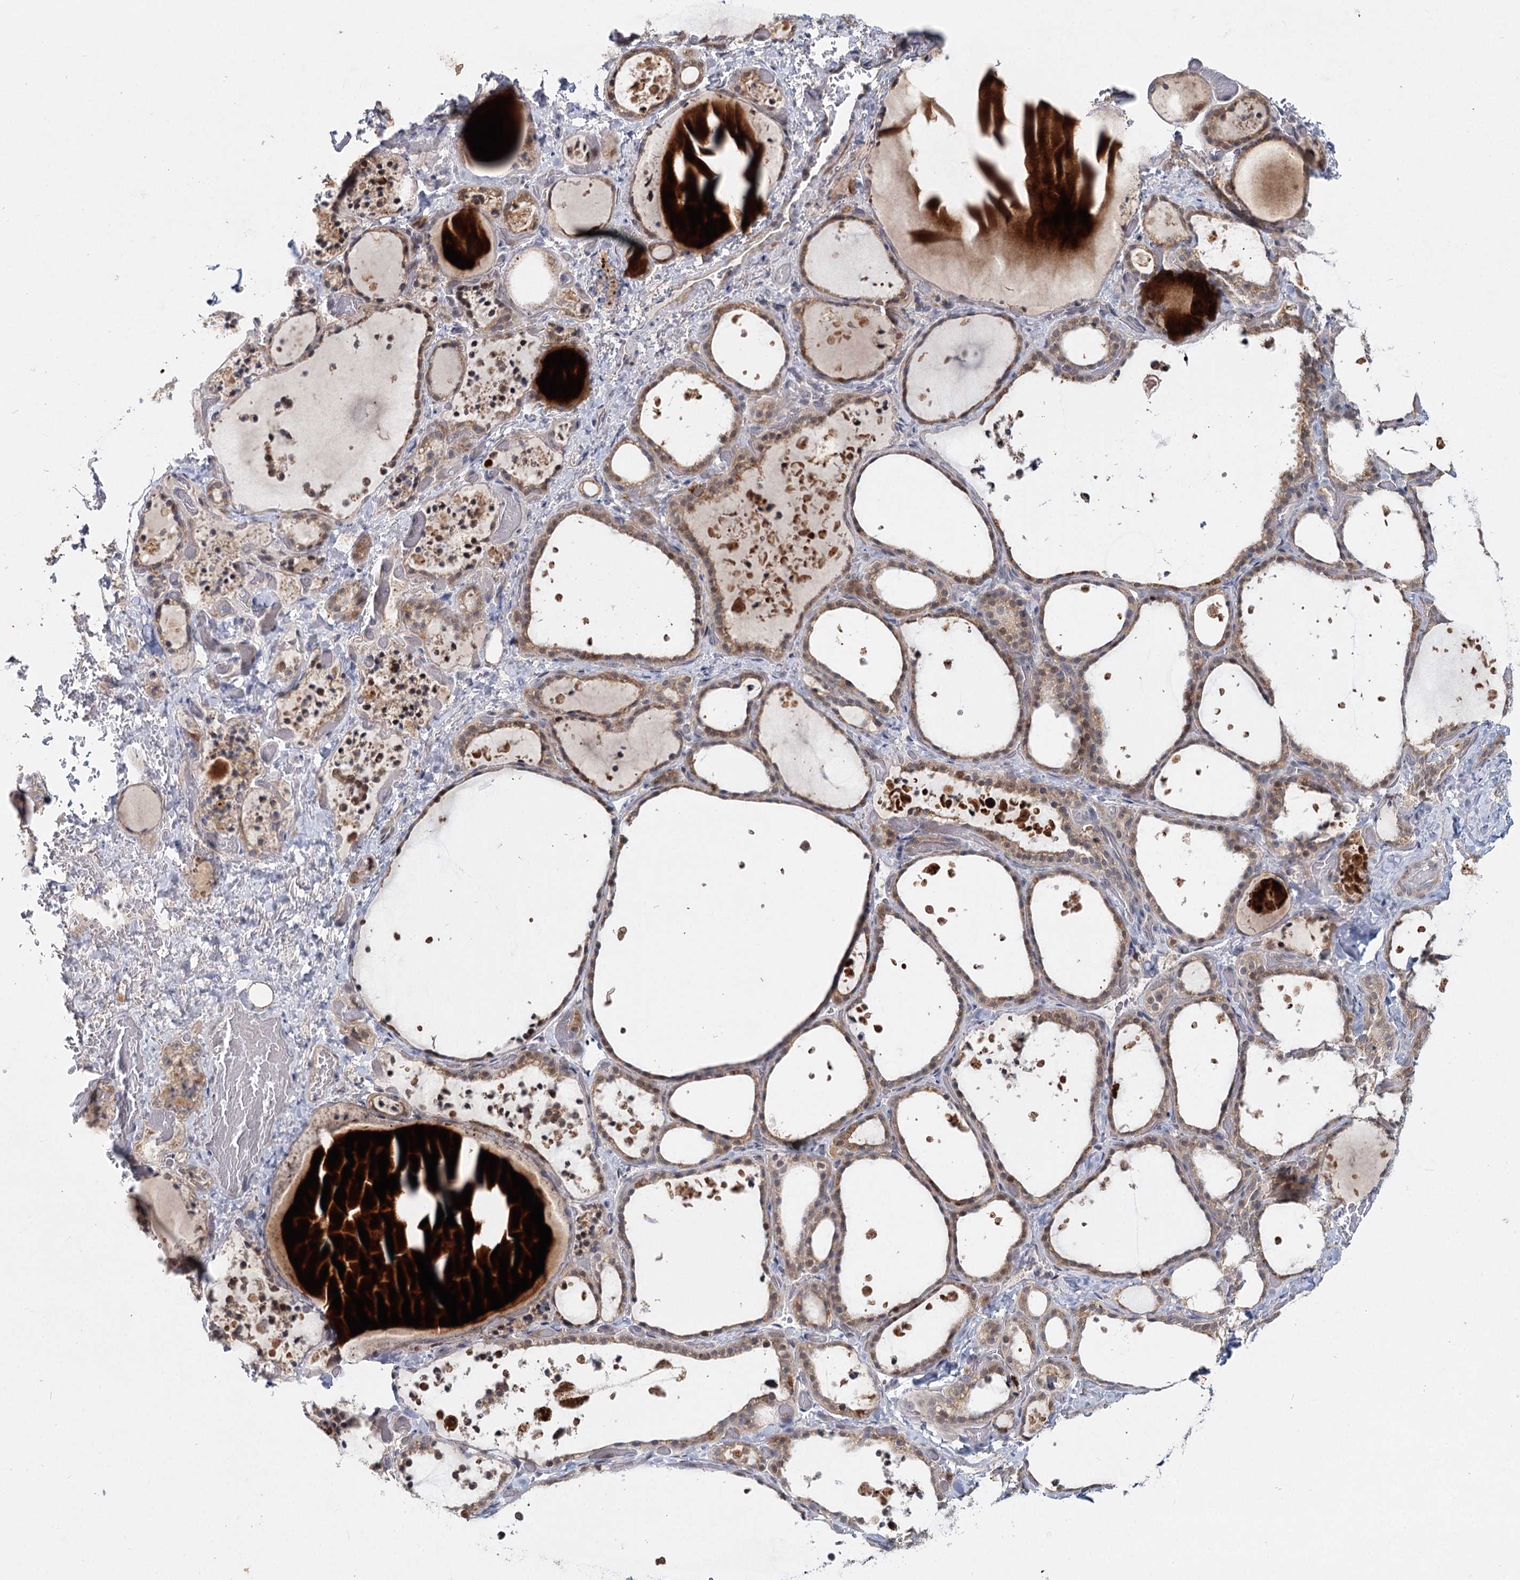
{"staining": {"intensity": "weak", "quantity": ">75%", "location": "cytoplasmic/membranous"}, "tissue": "thyroid gland", "cell_type": "Glandular cells", "image_type": "normal", "snomed": [{"axis": "morphology", "description": "Normal tissue, NOS"}, {"axis": "topography", "description": "Thyroid gland"}], "caption": "A micrograph of thyroid gland stained for a protein reveals weak cytoplasmic/membranous brown staining in glandular cells. Nuclei are stained in blue.", "gene": "AP3B1", "patient": {"sex": "female", "age": 44}}